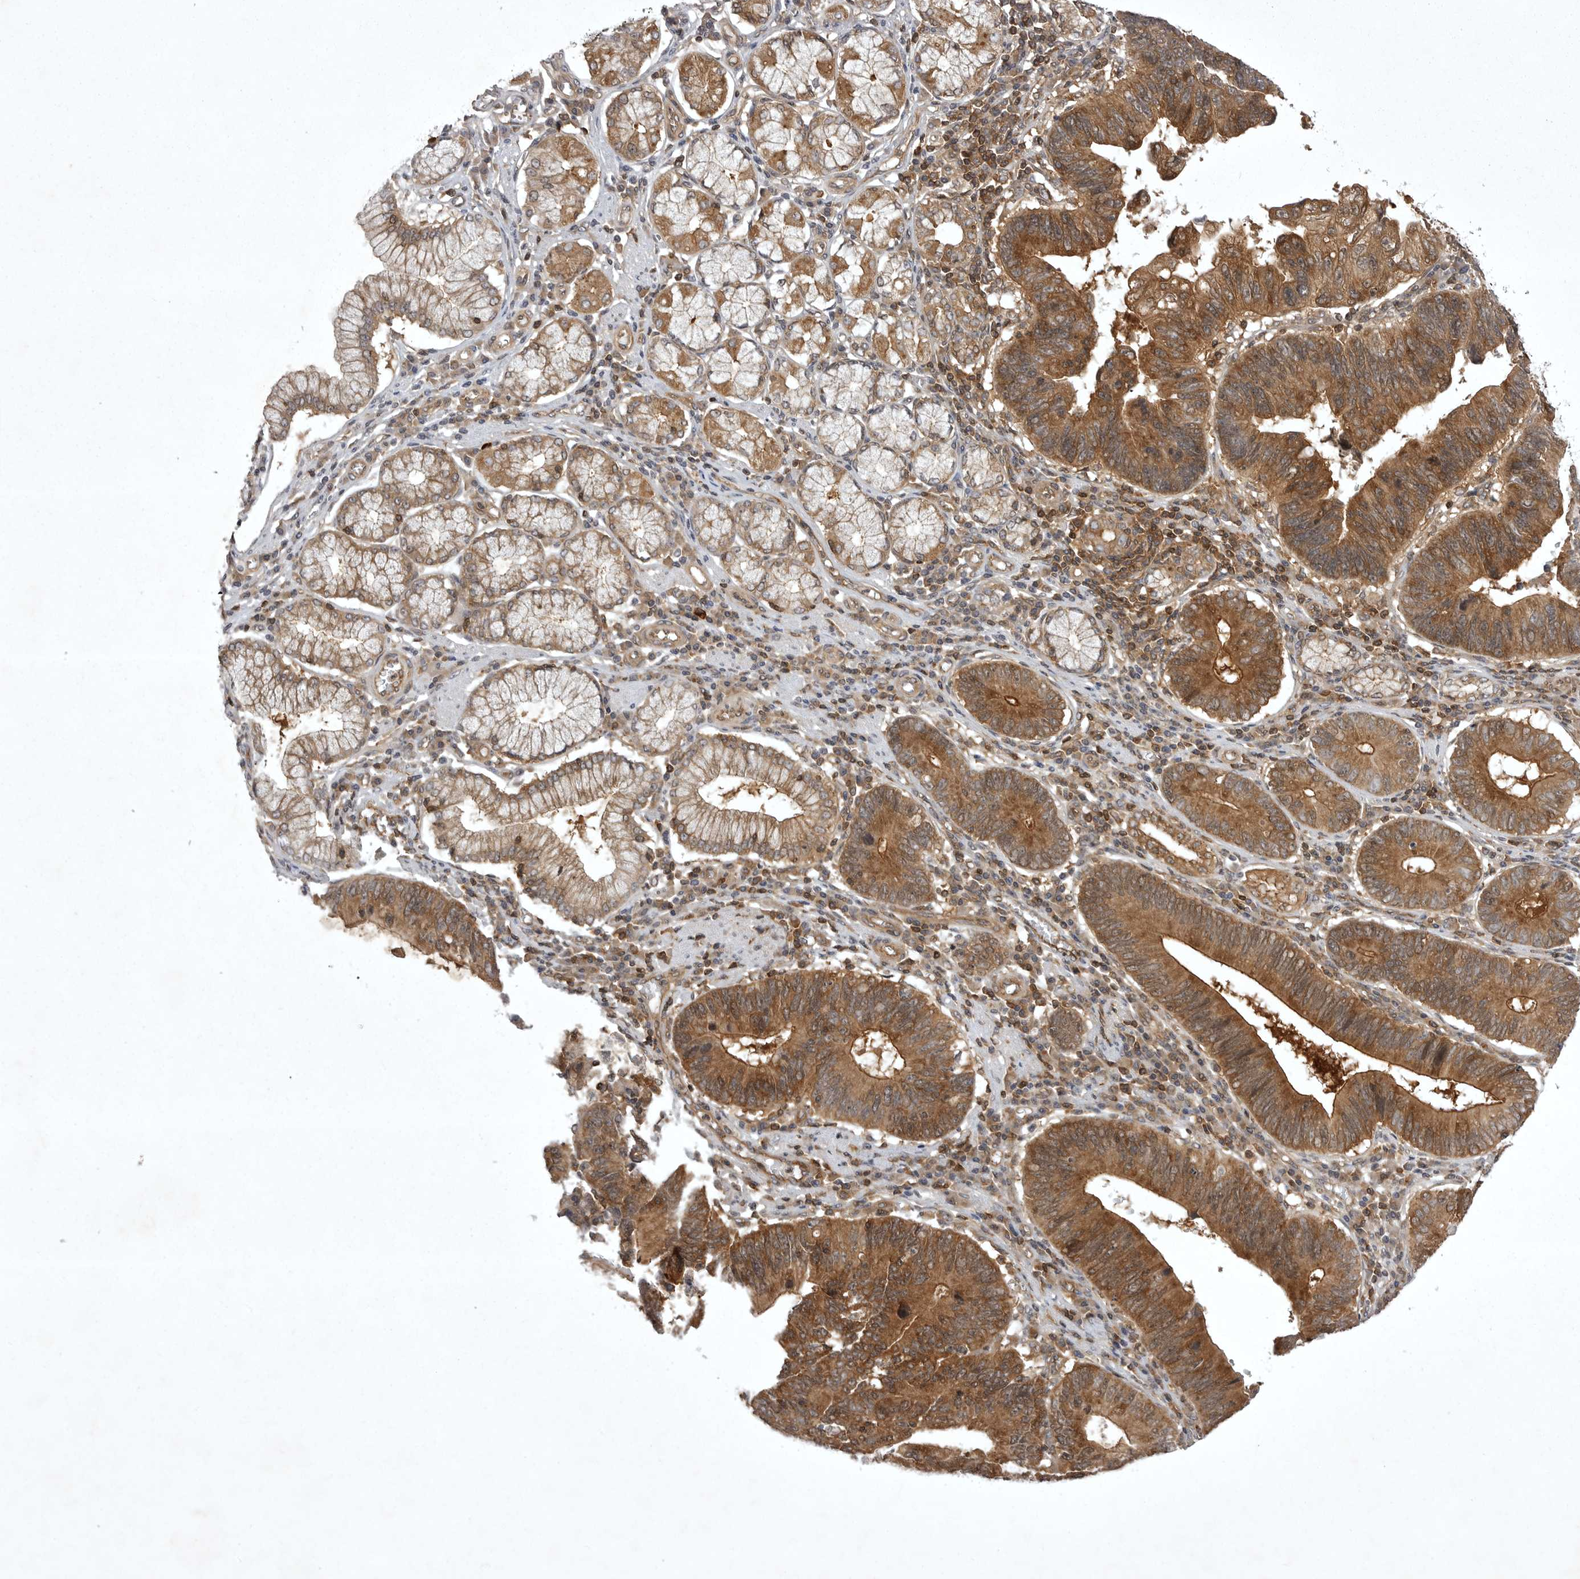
{"staining": {"intensity": "strong", "quantity": ">75%", "location": "cytoplasmic/membranous"}, "tissue": "stomach cancer", "cell_type": "Tumor cells", "image_type": "cancer", "snomed": [{"axis": "morphology", "description": "Adenocarcinoma, NOS"}, {"axis": "topography", "description": "Stomach"}], "caption": "Immunohistochemical staining of human stomach cancer displays high levels of strong cytoplasmic/membranous expression in about >75% of tumor cells.", "gene": "STK24", "patient": {"sex": "male", "age": 59}}